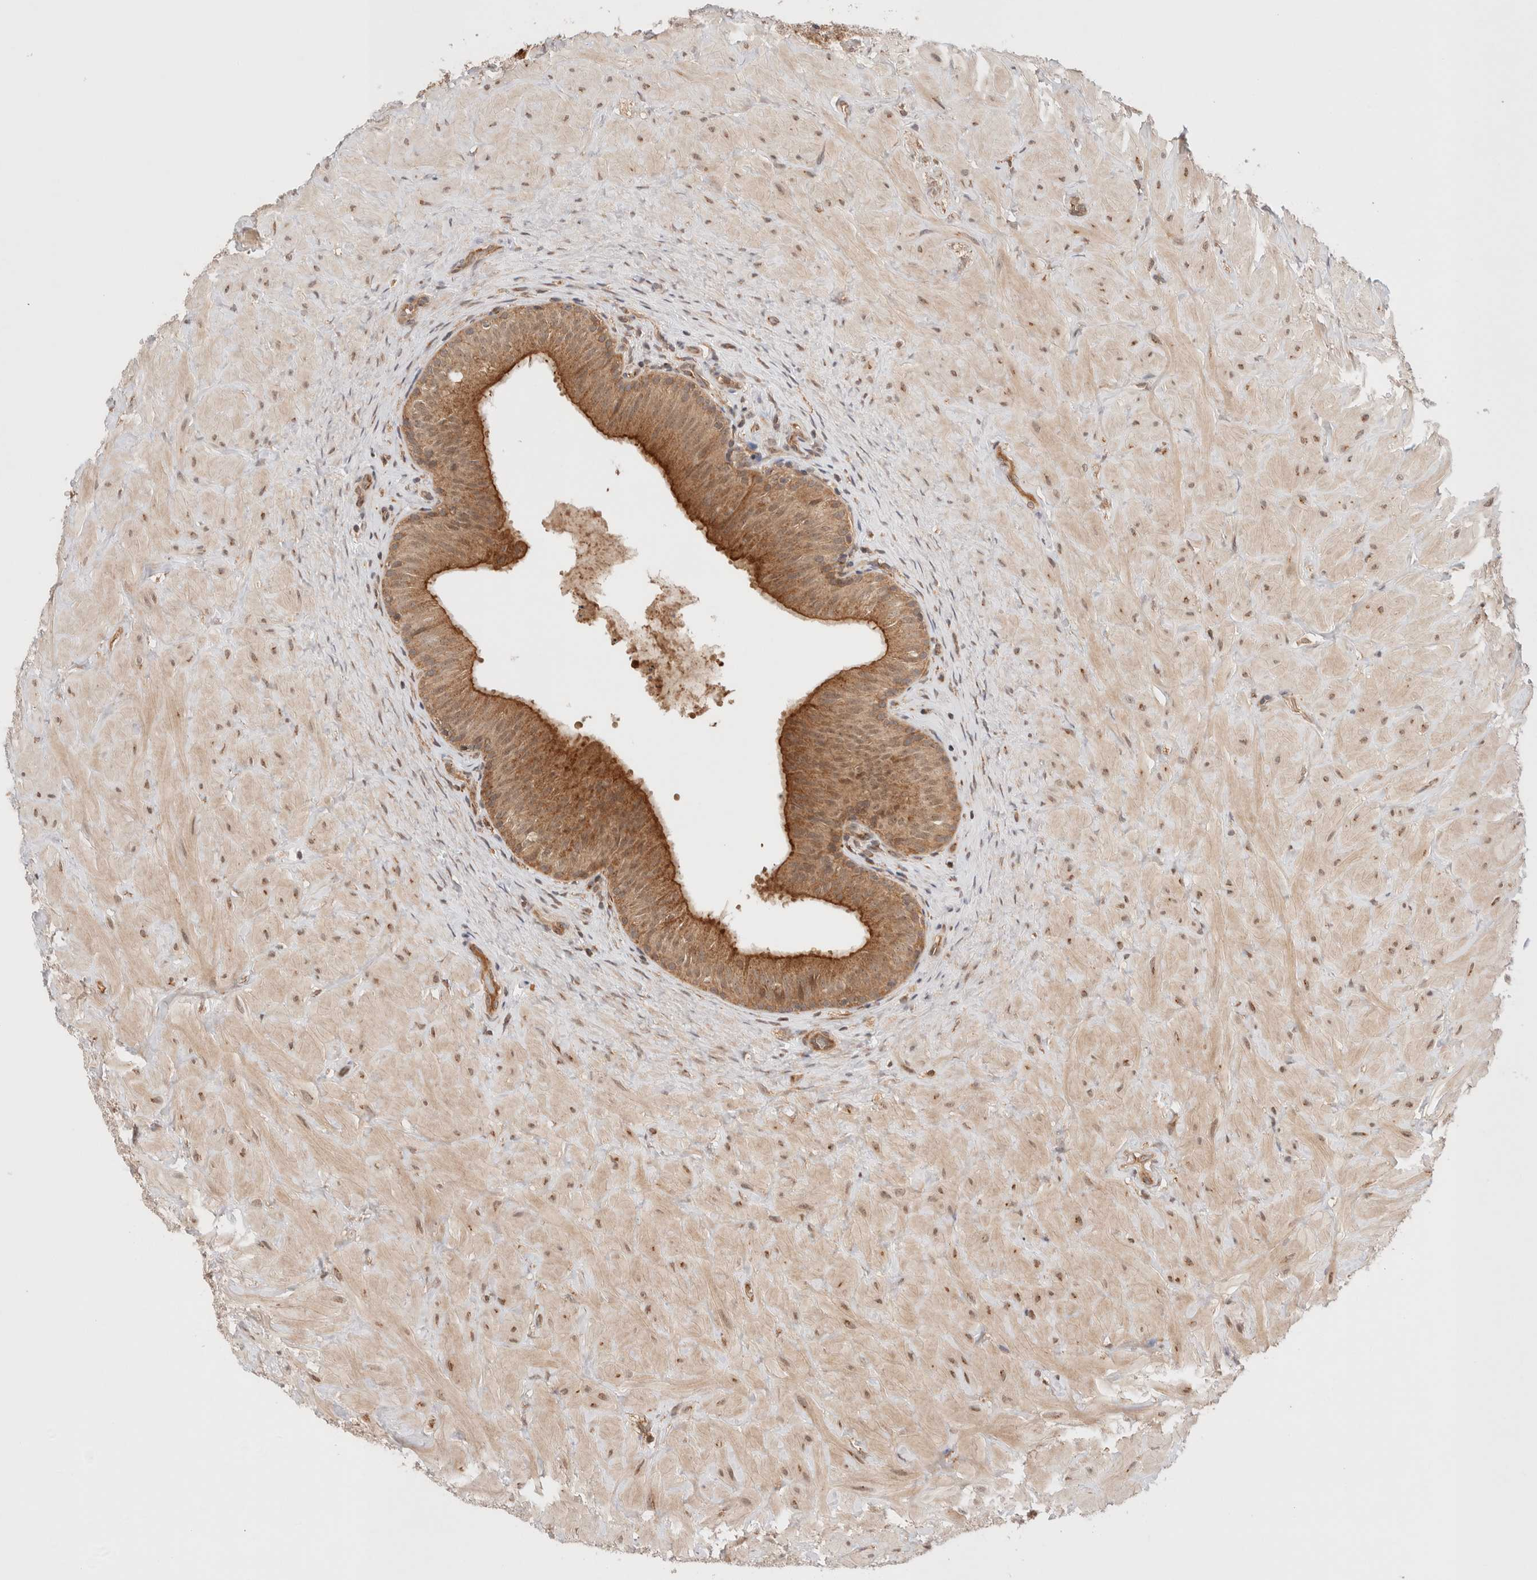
{"staining": {"intensity": "moderate", "quantity": ">75%", "location": "cytoplasmic/membranous"}, "tissue": "epididymis", "cell_type": "Glandular cells", "image_type": "normal", "snomed": [{"axis": "morphology", "description": "Normal tissue, NOS"}, {"axis": "topography", "description": "Soft tissue"}, {"axis": "topography", "description": "Epididymis"}], "caption": "Epididymis stained for a protein exhibits moderate cytoplasmic/membranous positivity in glandular cells. Using DAB (3,3'-diaminobenzidine) (brown) and hematoxylin (blue) stains, captured at high magnification using brightfield microscopy.", "gene": "SIKE1", "patient": {"sex": "male", "age": 26}}